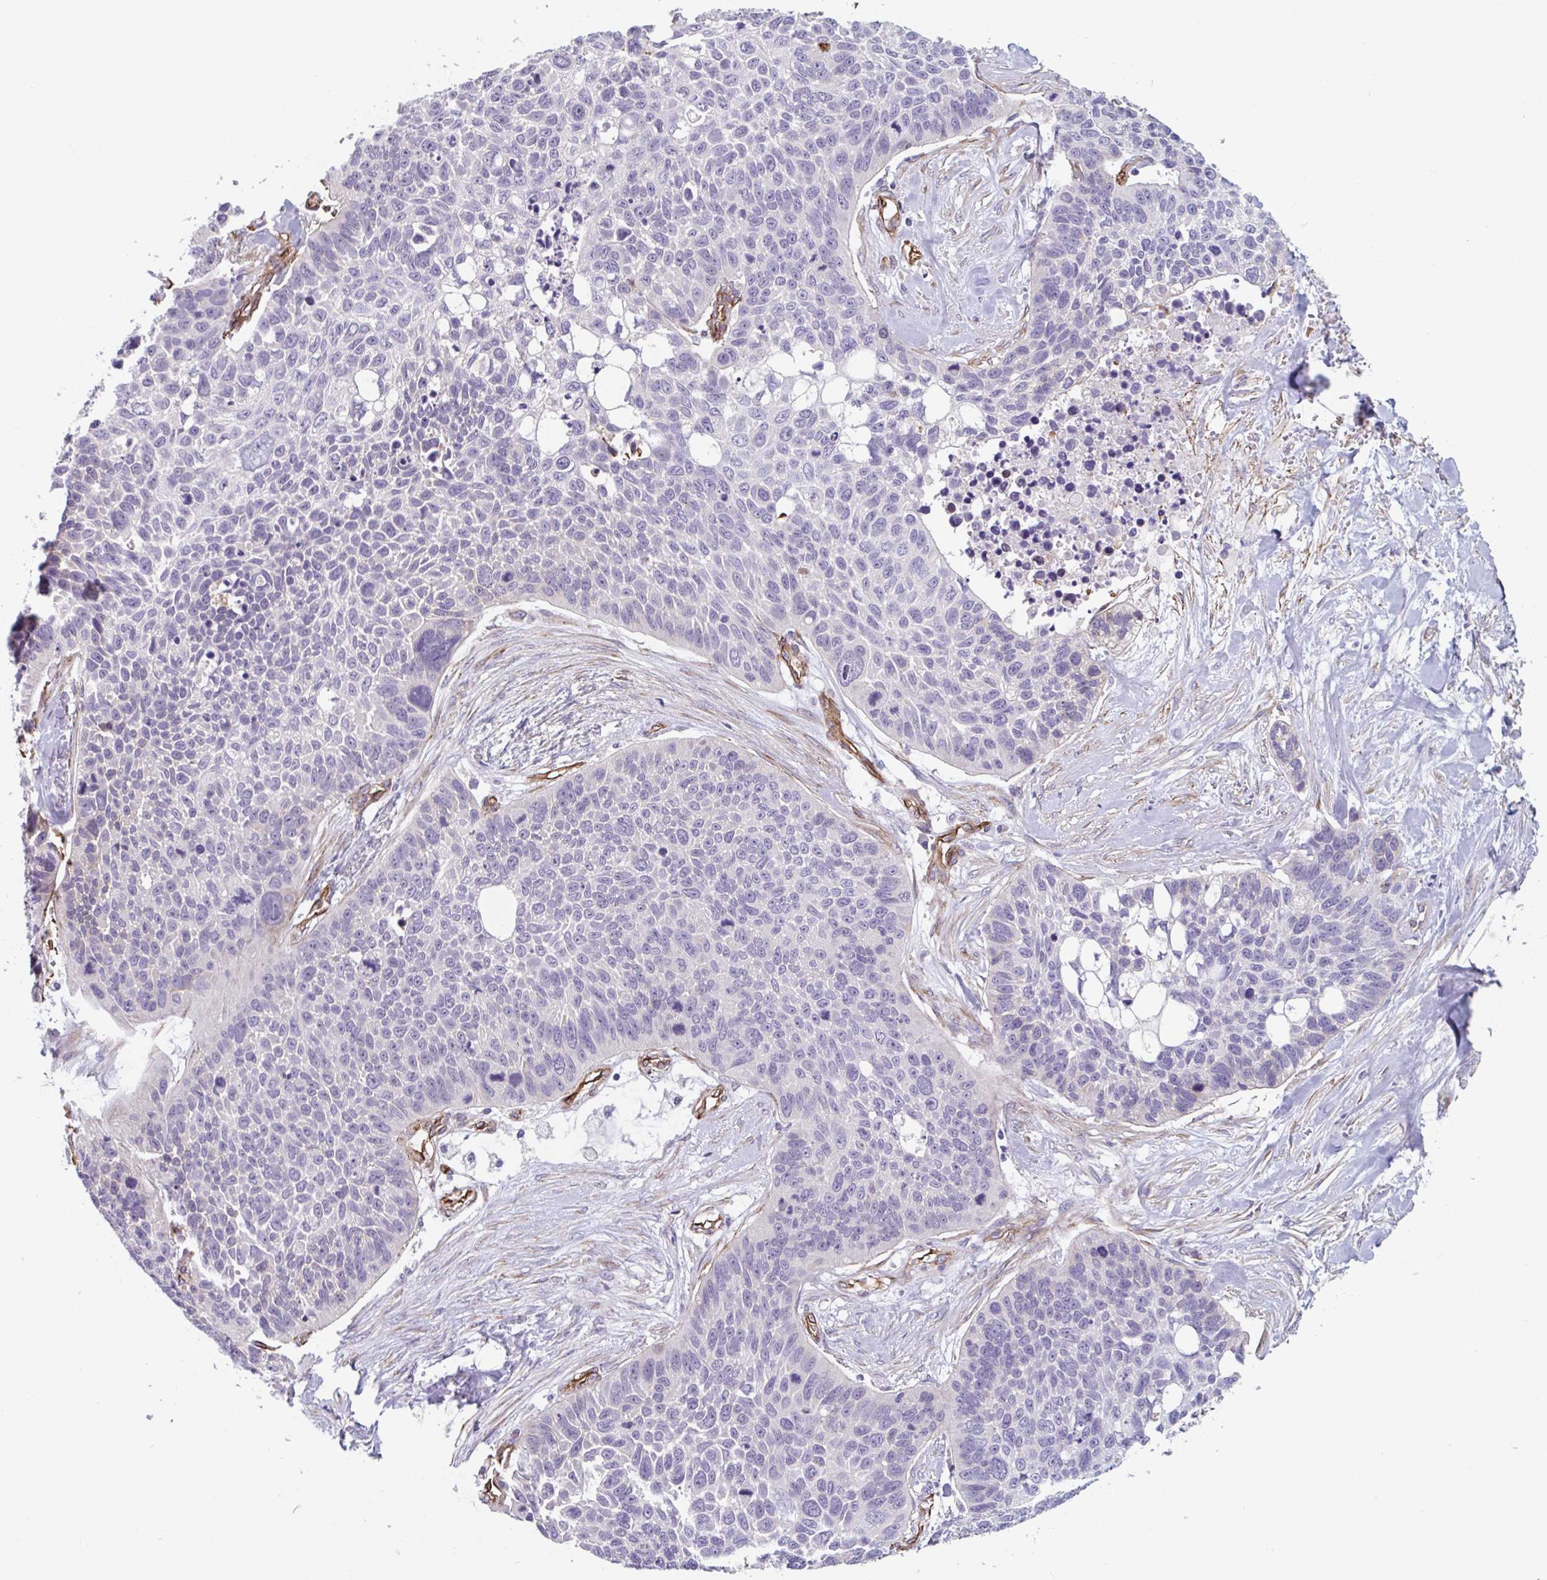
{"staining": {"intensity": "negative", "quantity": "none", "location": "none"}, "tissue": "lung cancer", "cell_type": "Tumor cells", "image_type": "cancer", "snomed": [{"axis": "morphology", "description": "Squamous cell carcinoma, NOS"}, {"axis": "topography", "description": "Lung"}], "caption": "An IHC photomicrograph of squamous cell carcinoma (lung) is shown. There is no staining in tumor cells of squamous cell carcinoma (lung).", "gene": "CITED4", "patient": {"sex": "male", "age": 62}}